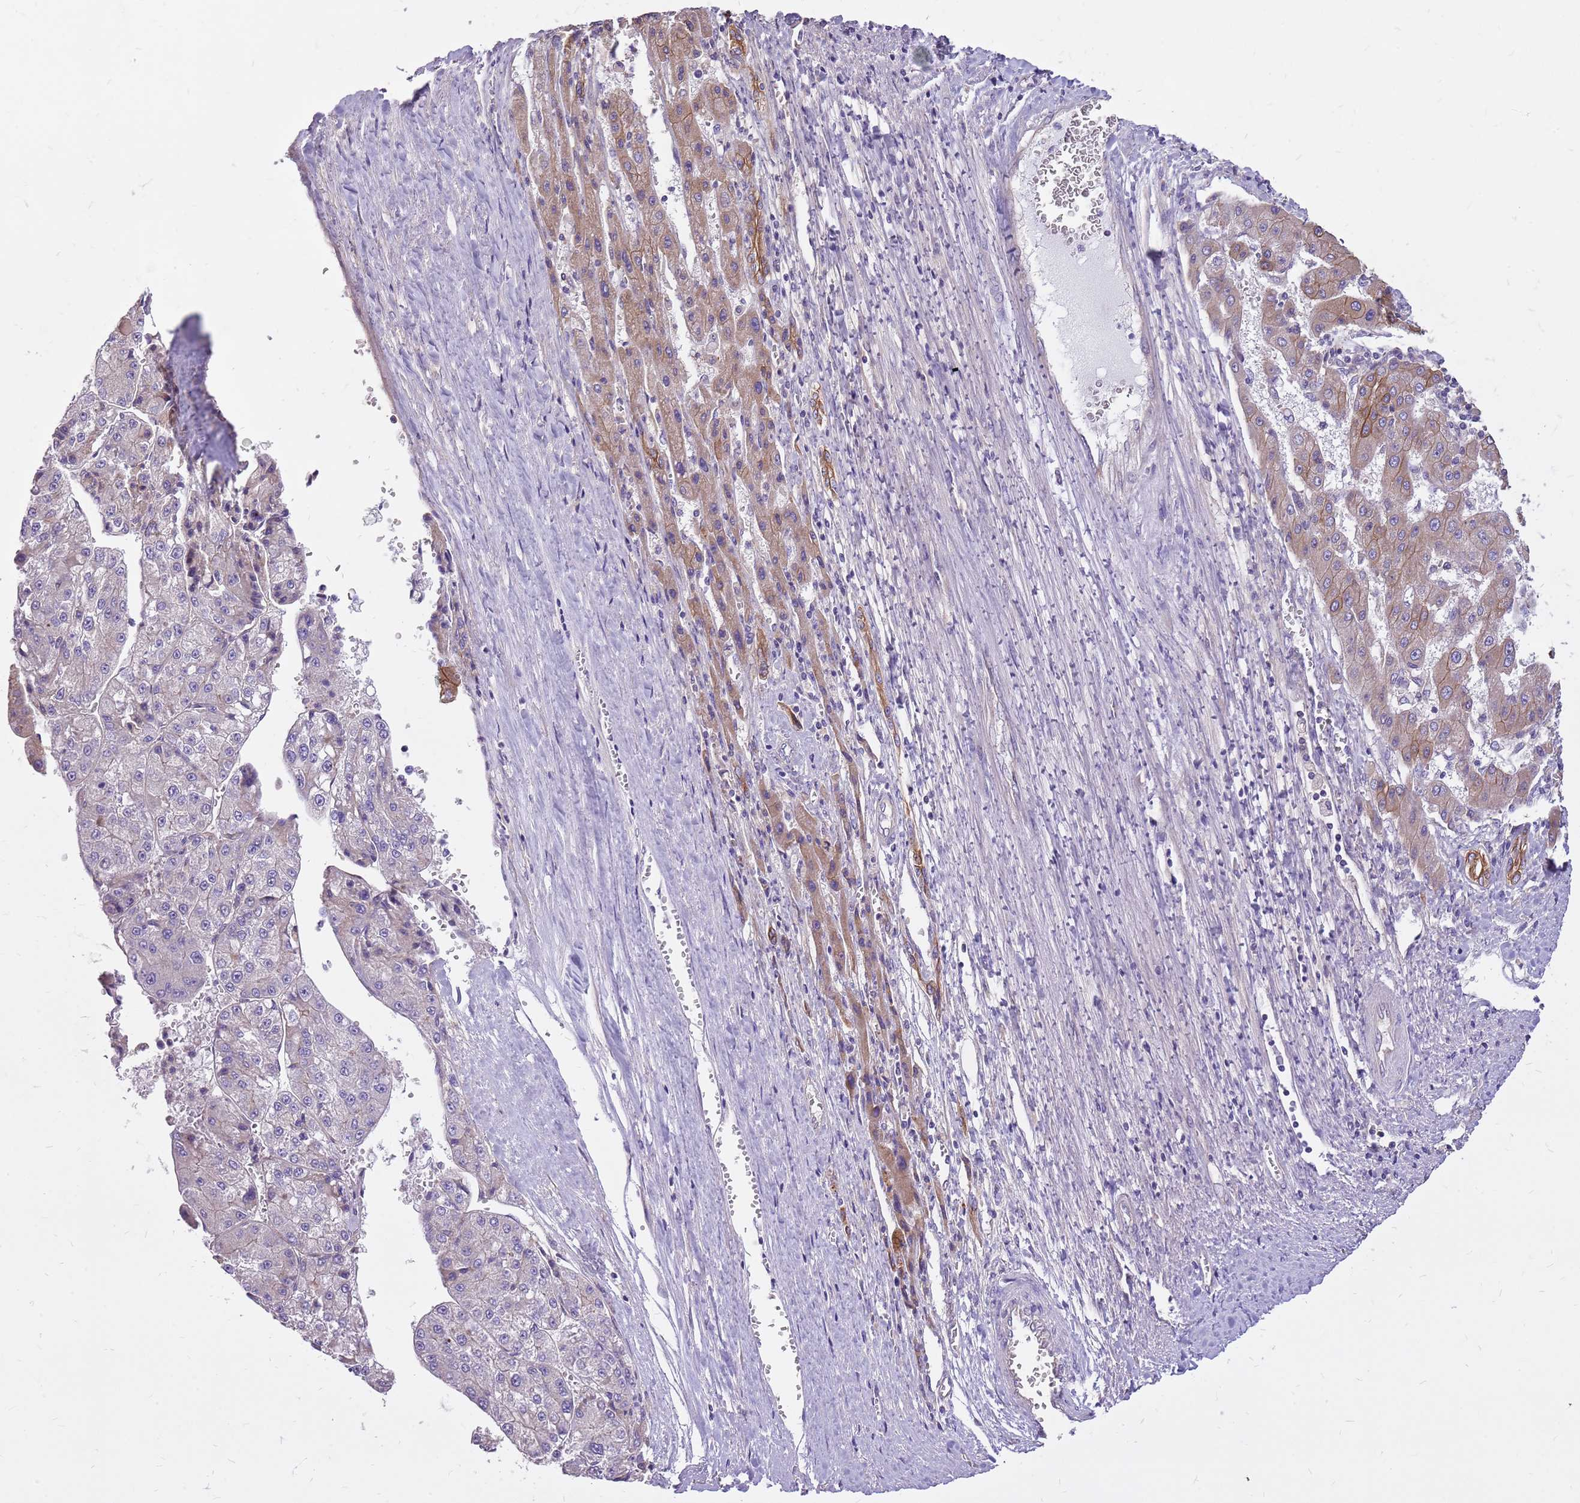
{"staining": {"intensity": "negative", "quantity": "none", "location": "none"}, "tissue": "liver cancer", "cell_type": "Tumor cells", "image_type": "cancer", "snomed": [{"axis": "morphology", "description": "Carcinoma, Hepatocellular, NOS"}, {"axis": "topography", "description": "Liver"}], "caption": "DAB immunohistochemical staining of human hepatocellular carcinoma (liver) displays no significant staining in tumor cells.", "gene": "WASHC4", "patient": {"sex": "female", "age": 73}}